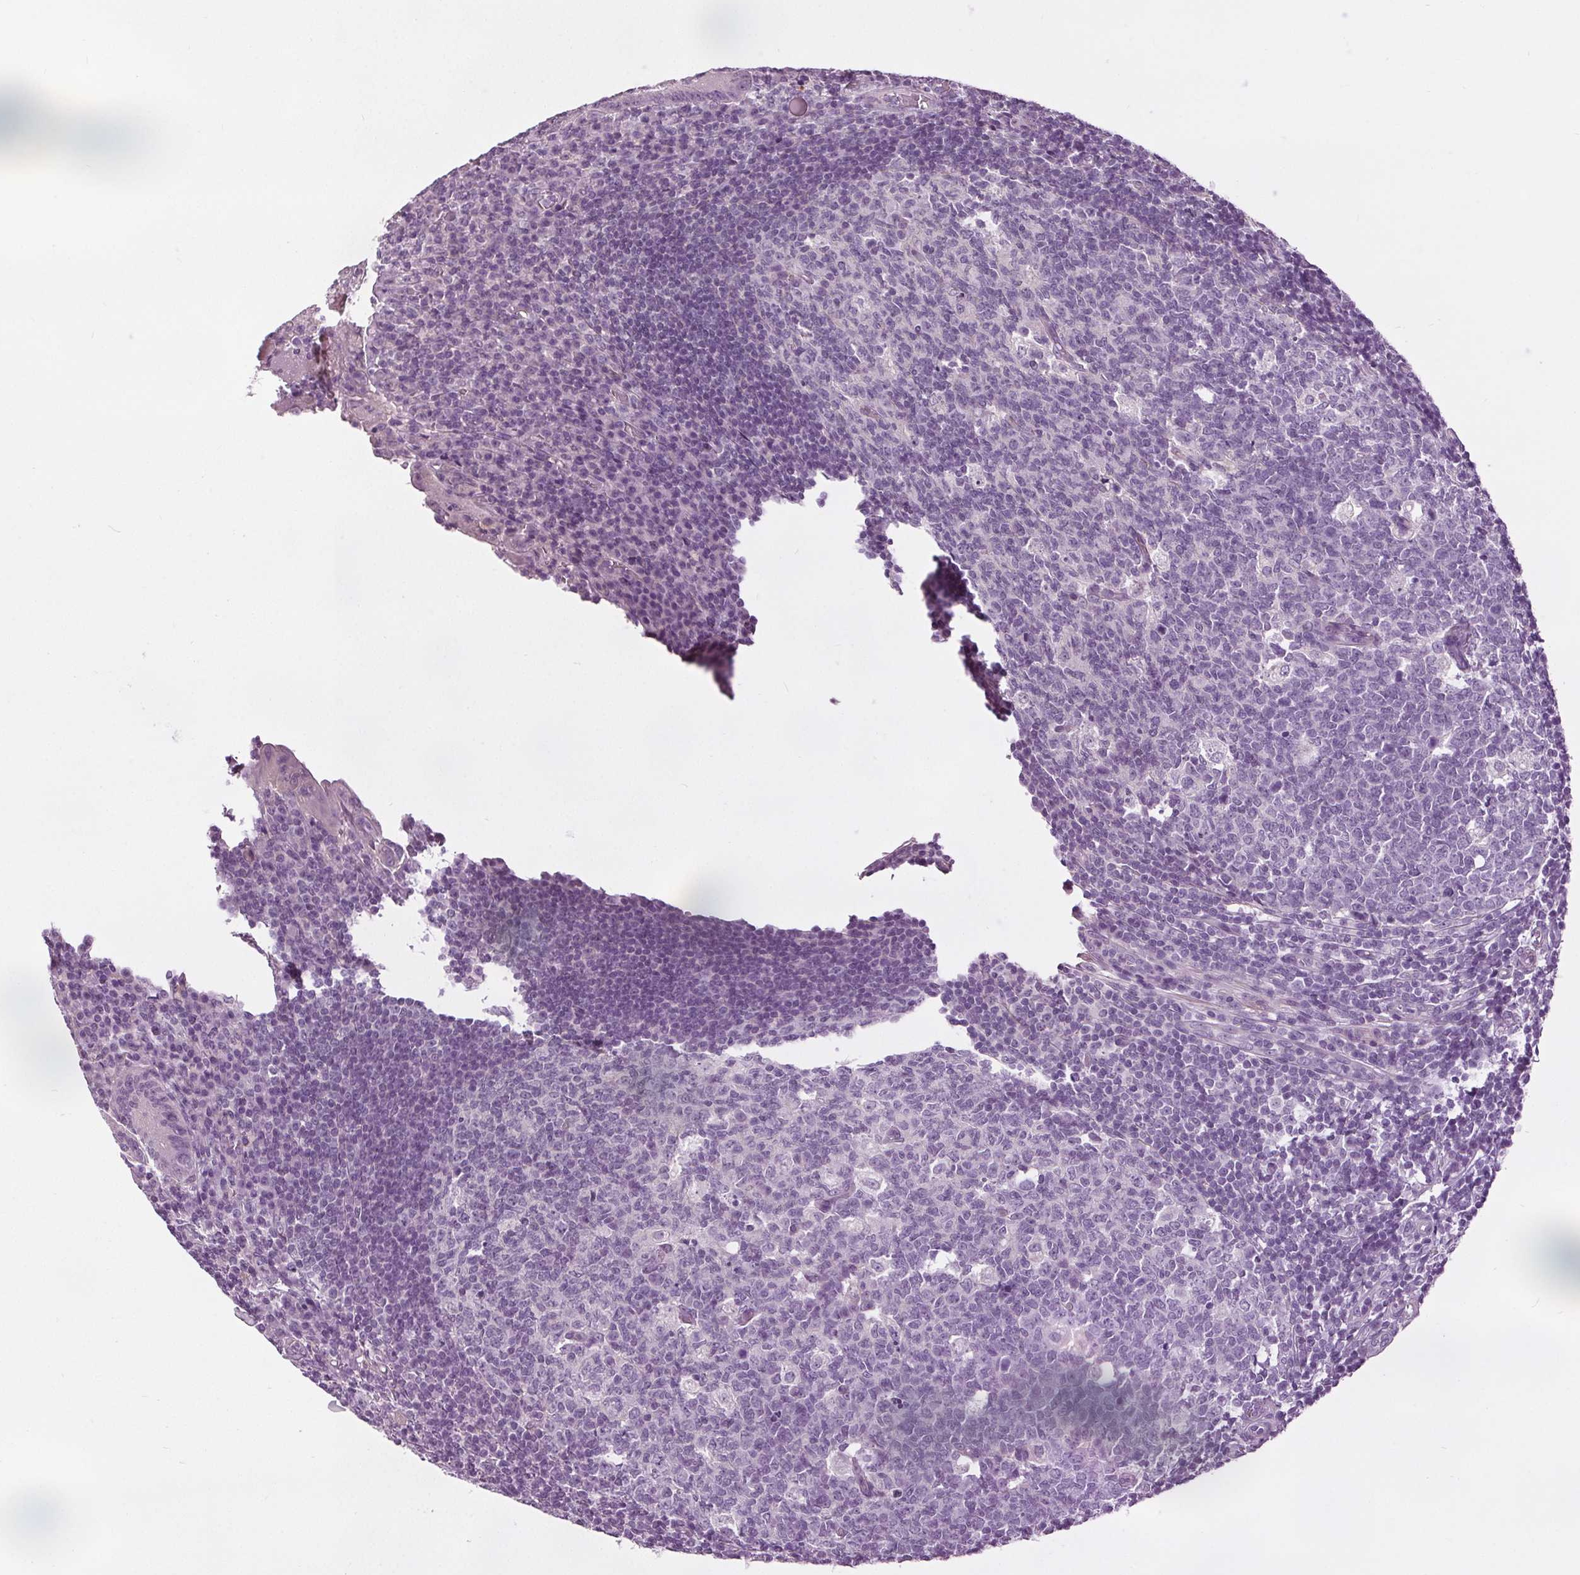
{"staining": {"intensity": "negative", "quantity": "none", "location": "none"}, "tissue": "appendix", "cell_type": "Glandular cells", "image_type": "normal", "snomed": [{"axis": "morphology", "description": "Normal tissue, NOS"}, {"axis": "topography", "description": "Appendix"}], "caption": "Immunohistochemistry (IHC) image of benign appendix: appendix stained with DAB exhibits no significant protein staining in glandular cells.", "gene": "RASA1", "patient": {"sex": "male", "age": 18}}